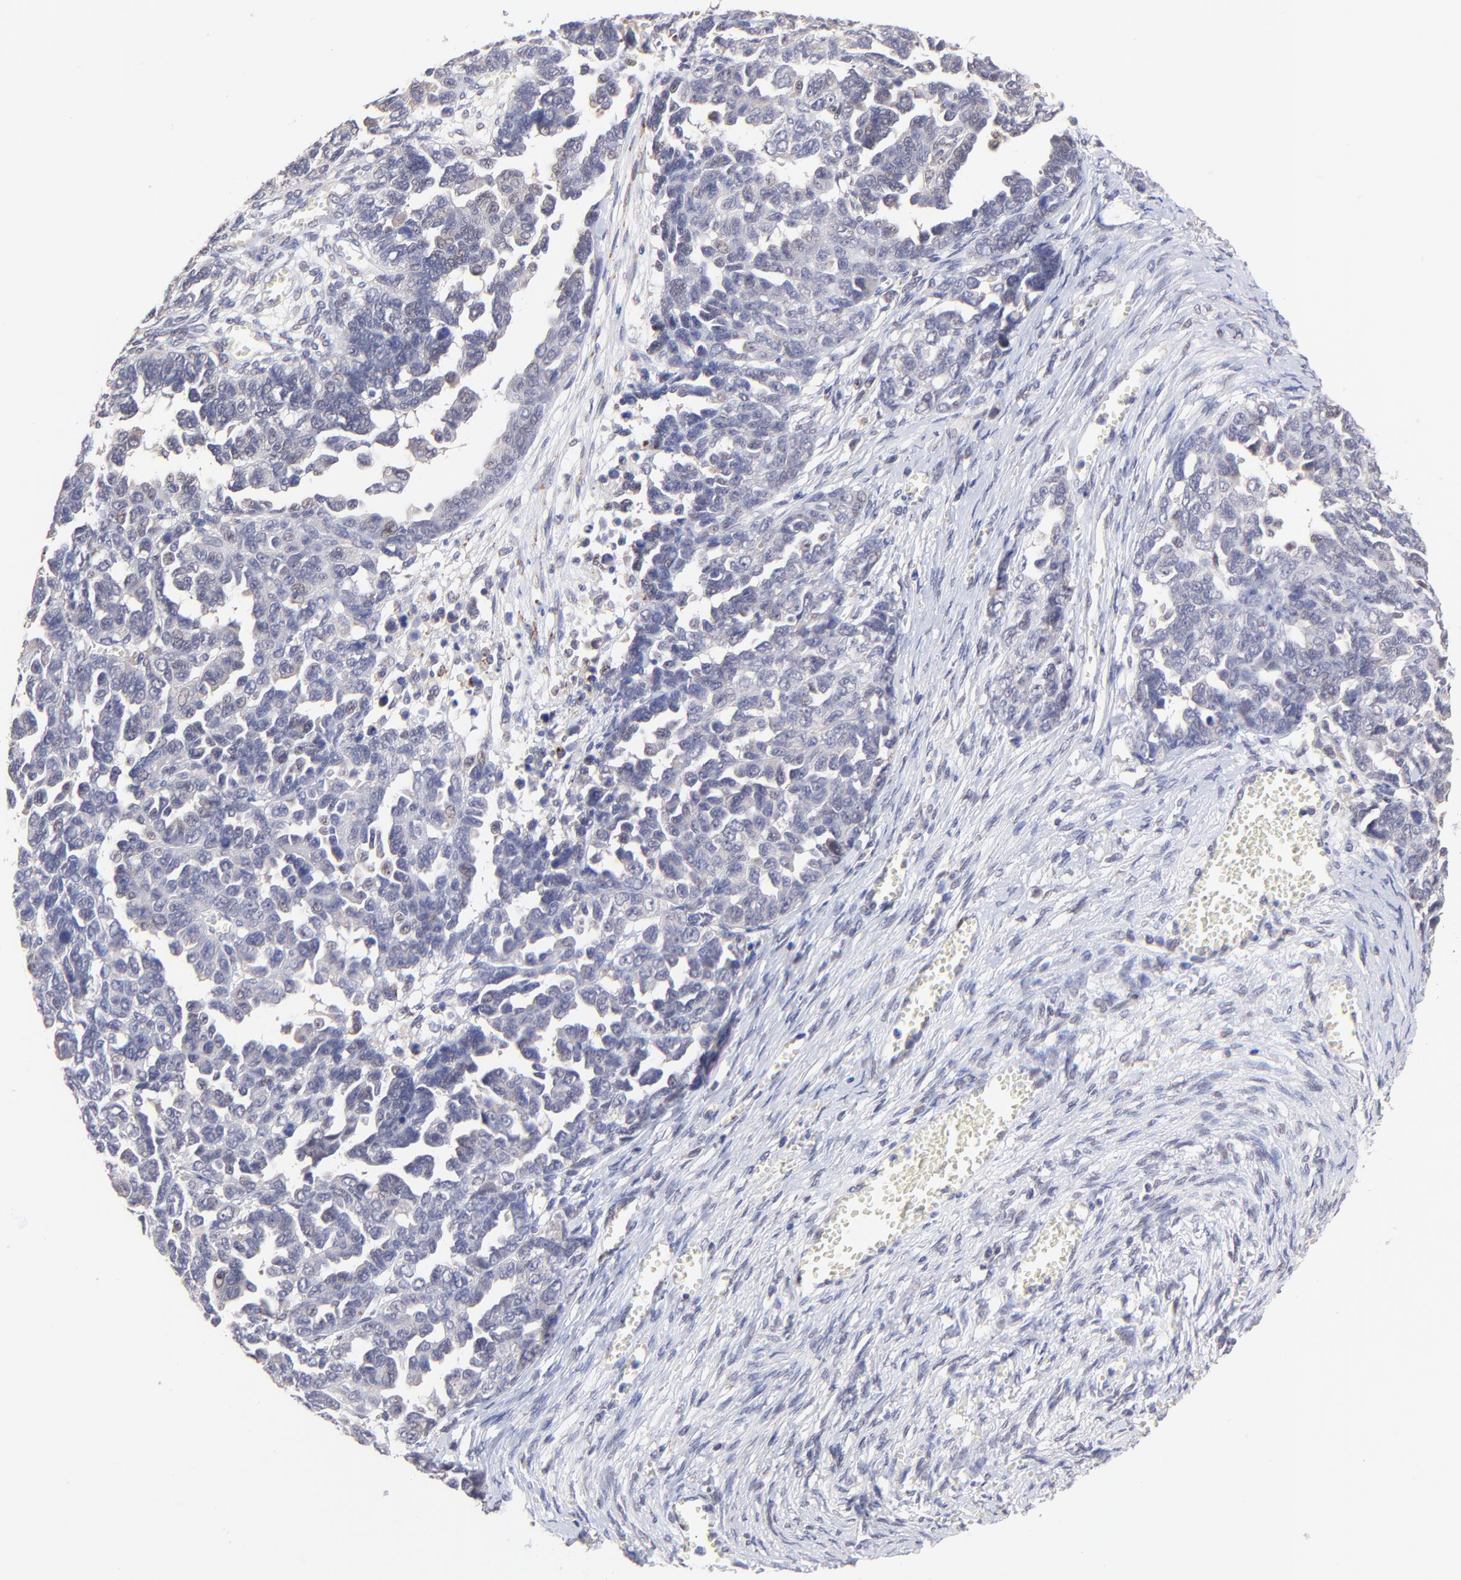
{"staining": {"intensity": "negative", "quantity": "none", "location": "none"}, "tissue": "ovarian cancer", "cell_type": "Tumor cells", "image_type": "cancer", "snomed": [{"axis": "morphology", "description": "Cystadenocarcinoma, serous, NOS"}, {"axis": "topography", "description": "Ovary"}], "caption": "Immunohistochemistry histopathology image of neoplastic tissue: human serous cystadenocarcinoma (ovarian) stained with DAB reveals no significant protein positivity in tumor cells.", "gene": "ZNF747", "patient": {"sex": "female", "age": 69}}